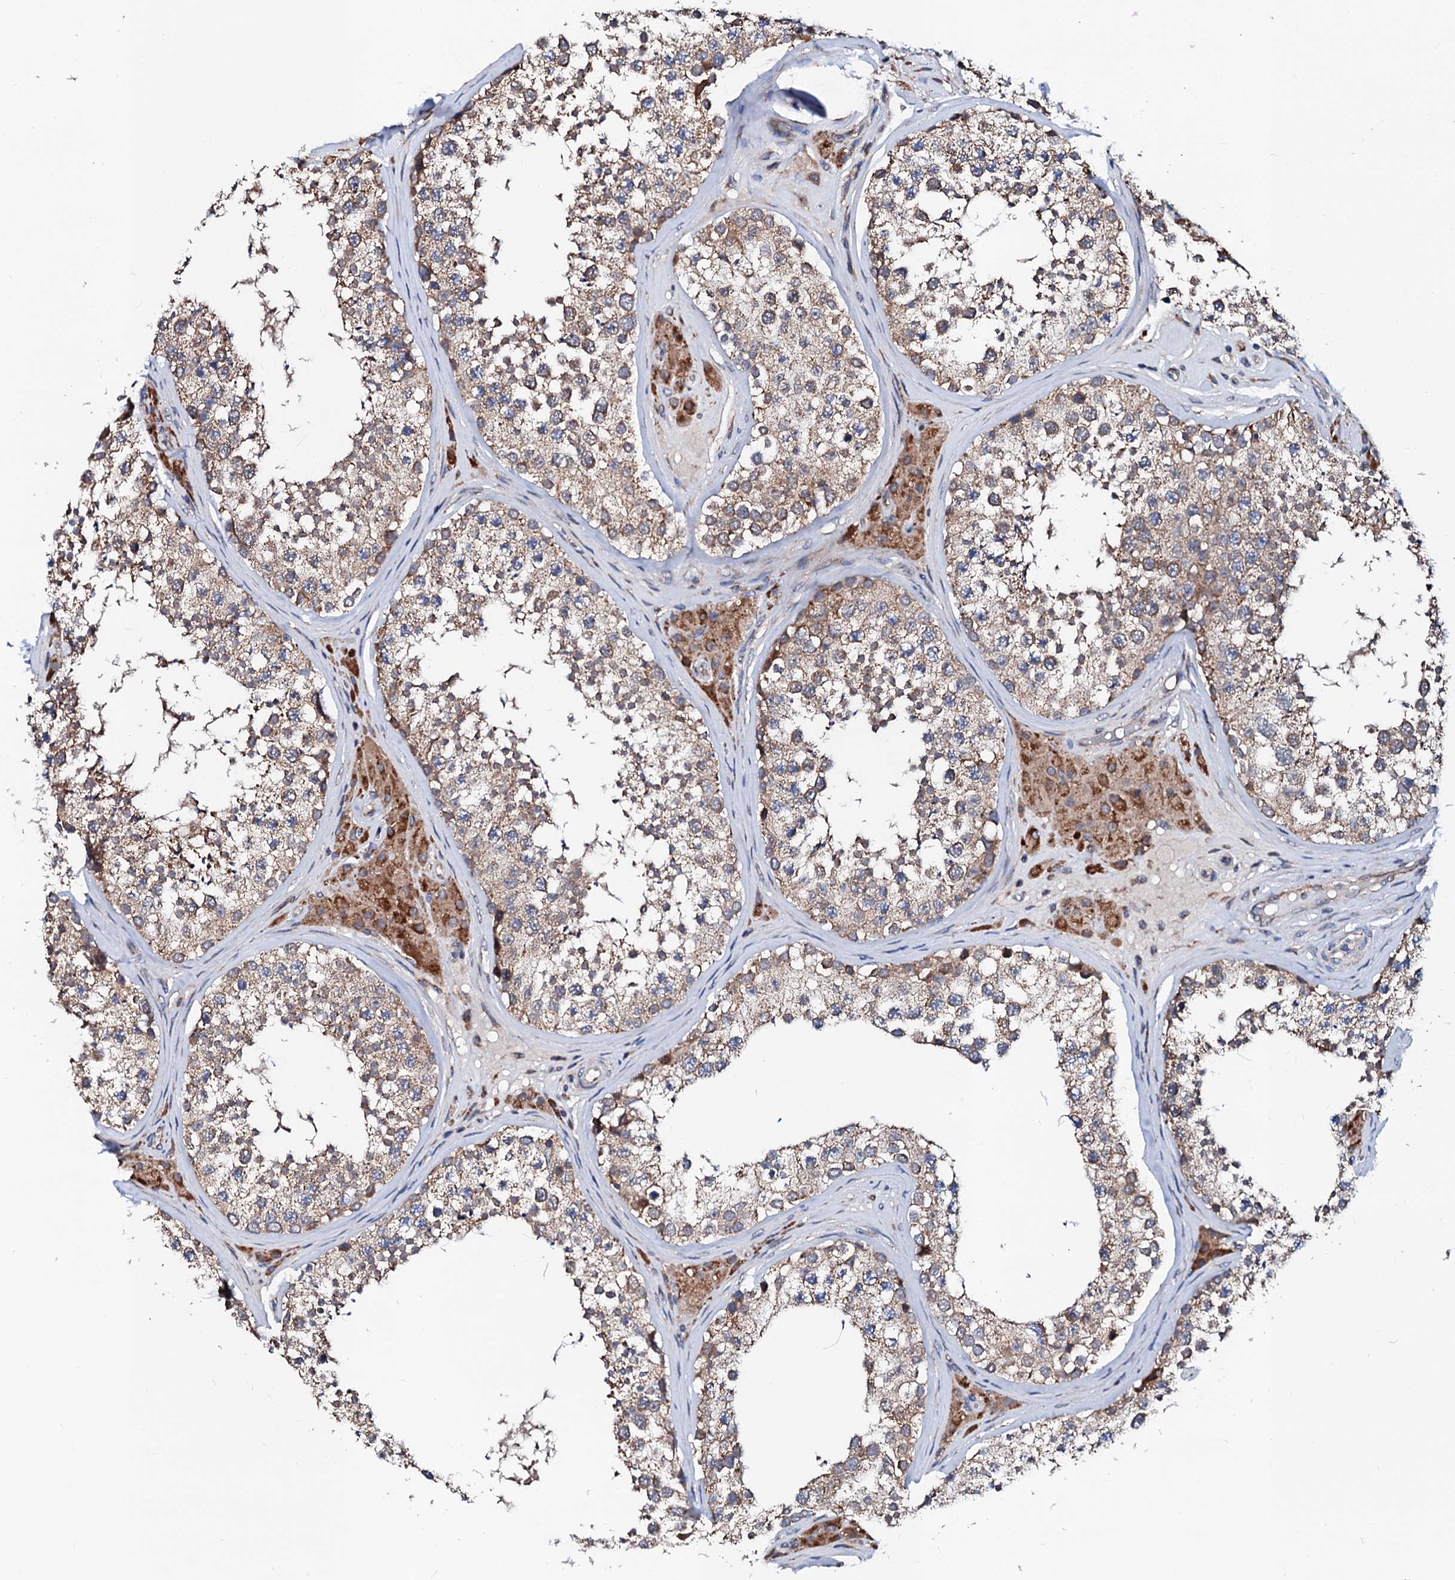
{"staining": {"intensity": "weak", "quantity": ">75%", "location": "cytoplasmic/membranous"}, "tissue": "testis", "cell_type": "Cells in seminiferous ducts", "image_type": "normal", "snomed": [{"axis": "morphology", "description": "Normal tissue, NOS"}, {"axis": "topography", "description": "Testis"}], "caption": "Testis stained with immunohistochemistry (IHC) shows weak cytoplasmic/membranous expression in about >75% of cells in seminiferous ducts.", "gene": "UBE3C", "patient": {"sex": "male", "age": 46}}